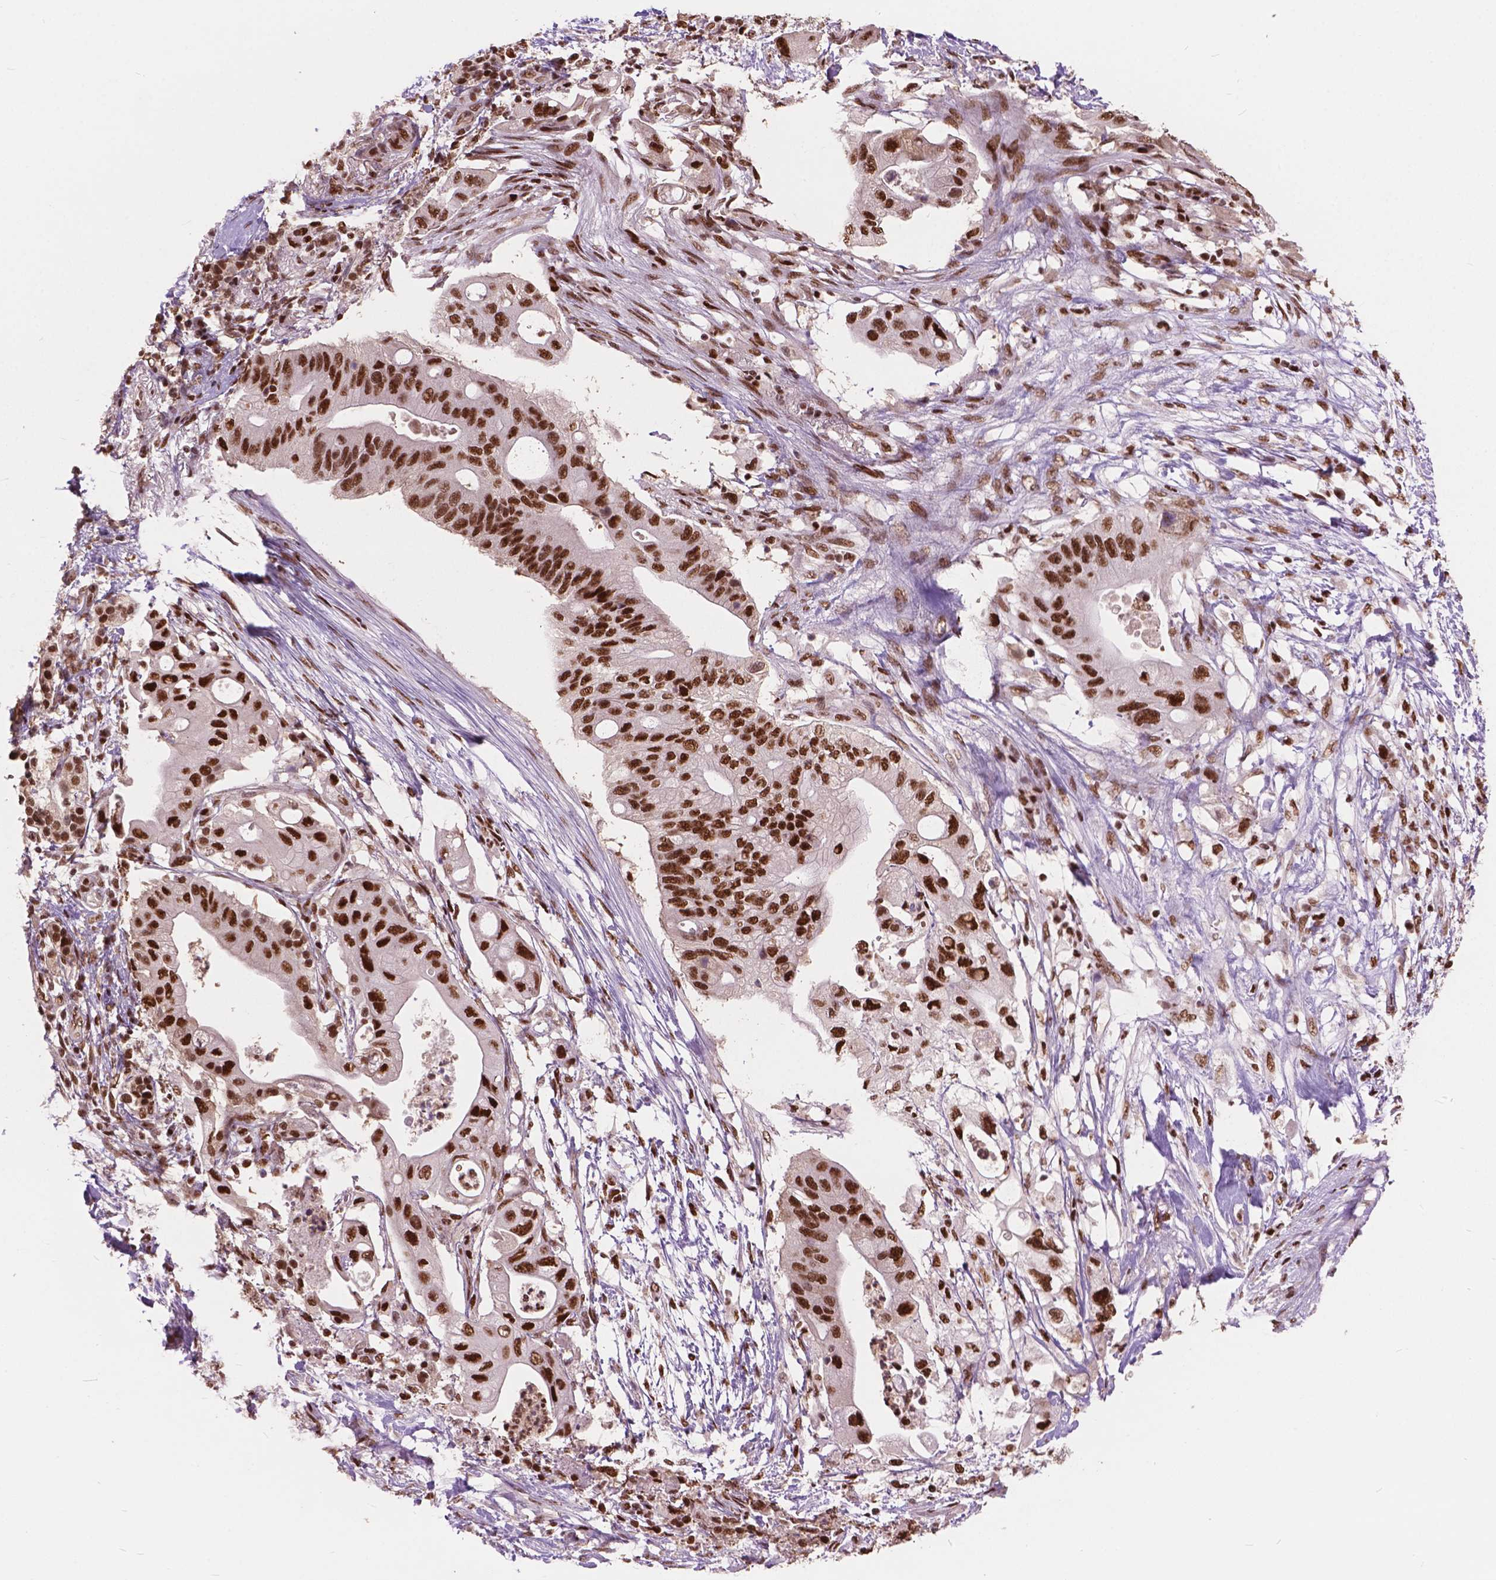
{"staining": {"intensity": "strong", "quantity": ">75%", "location": "nuclear"}, "tissue": "pancreatic cancer", "cell_type": "Tumor cells", "image_type": "cancer", "snomed": [{"axis": "morphology", "description": "Adenocarcinoma, NOS"}, {"axis": "topography", "description": "Pancreas"}], "caption": "Brown immunohistochemical staining in human pancreatic cancer (adenocarcinoma) demonstrates strong nuclear staining in approximately >75% of tumor cells.", "gene": "ANP32B", "patient": {"sex": "female", "age": 72}}